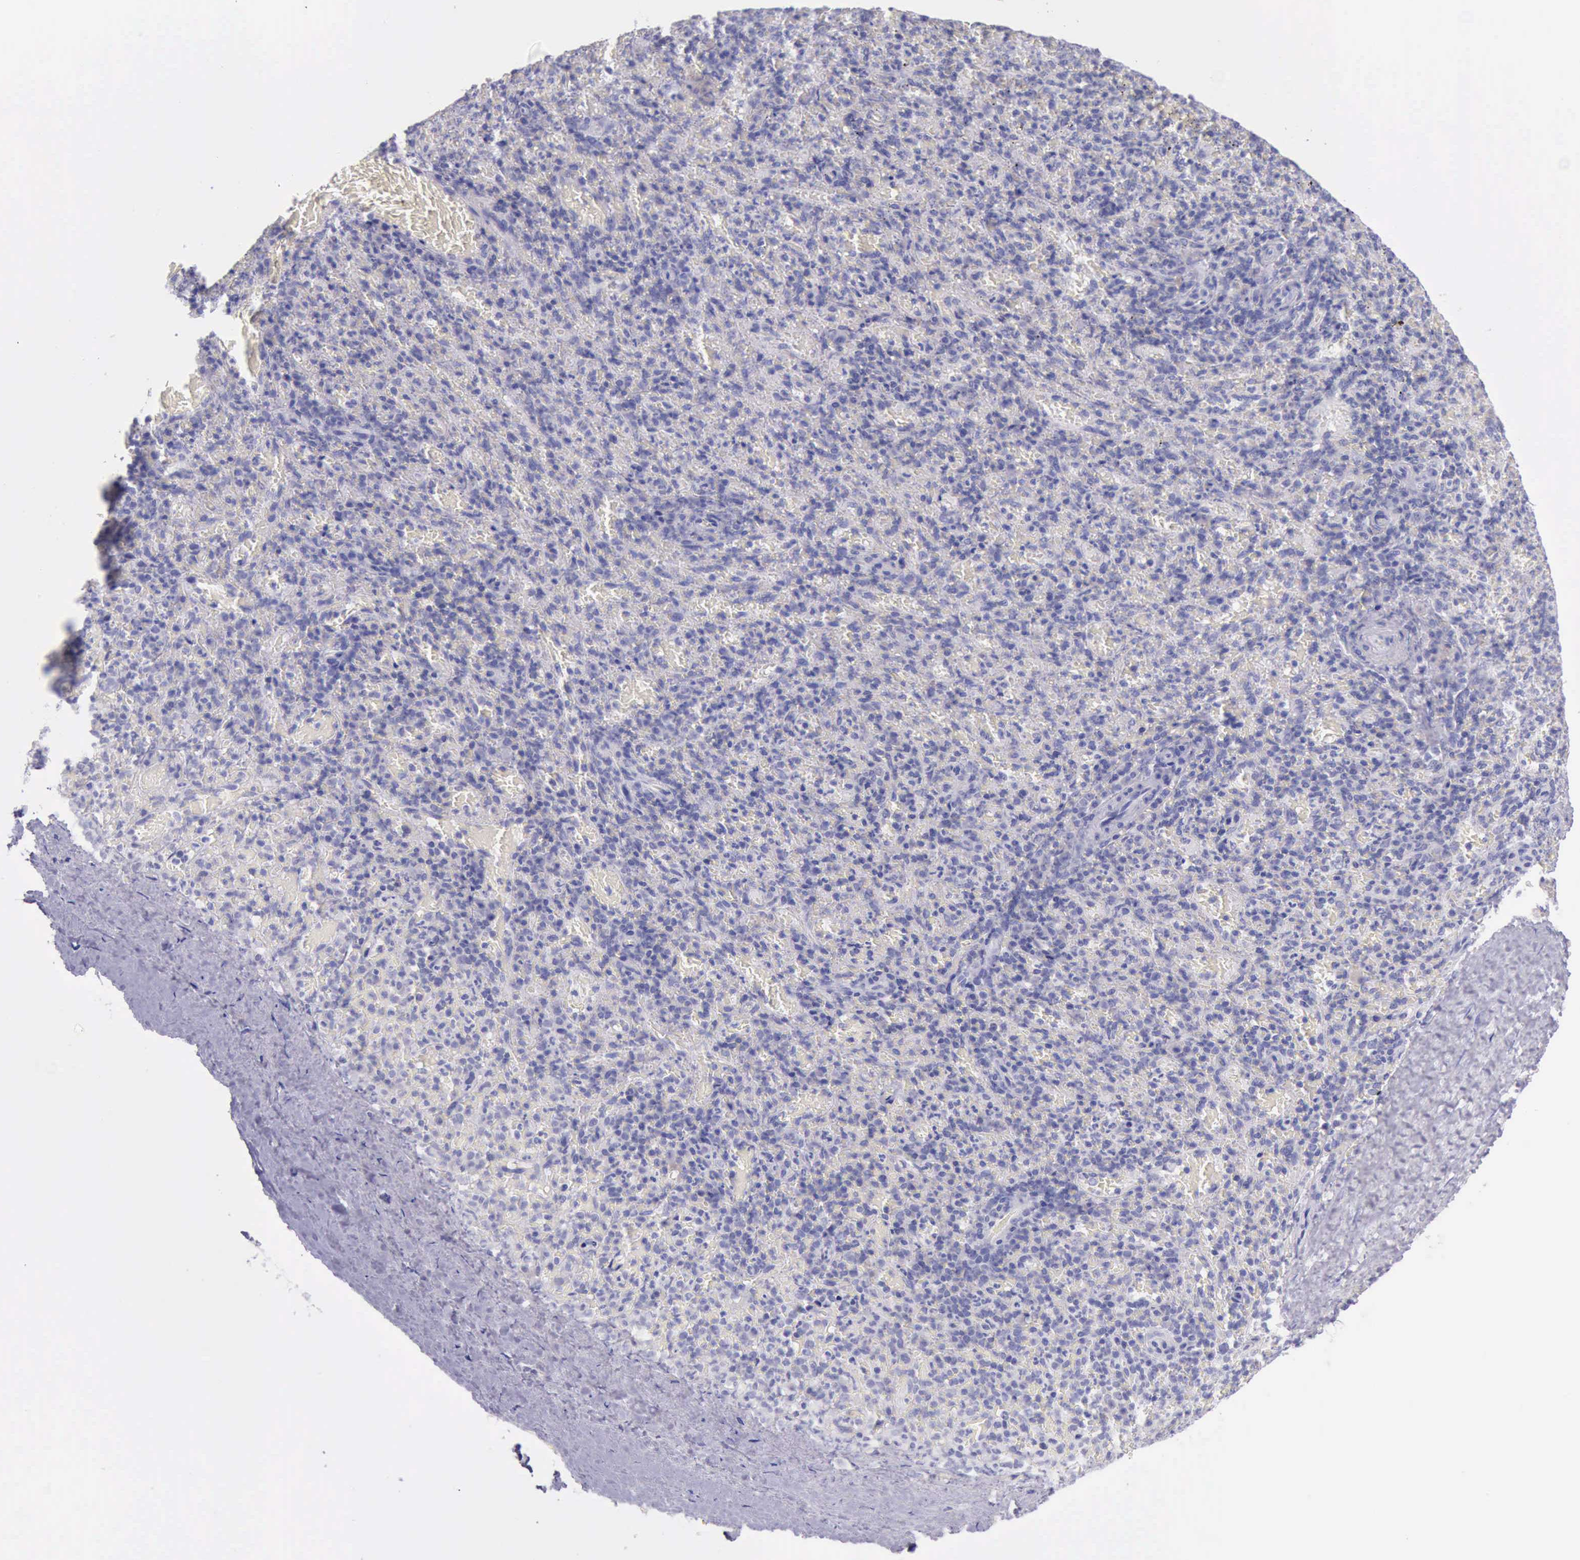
{"staining": {"intensity": "negative", "quantity": "none", "location": "none"}, "tissue": "spleen", "cell_type": "Cells in red pulp", "image_type": "normal", "snomed": [{"axis": "morphology", "description": "Normal tissue, NOS"}, {"axis": "topography", "description": "Spleen"}], "caption": "This is a micrograph of immunohistochemistry (IHC) staining of normal spleen, which shows no positivity in cells in red pulp. Brightfield microscopy of immunohistochemistry (IHC) stained with DAB (brown) and hematoxylin (blue), captured at high magnification.", "gene": "LRFN5", "patient": {"sex": "female", "age": 50}}